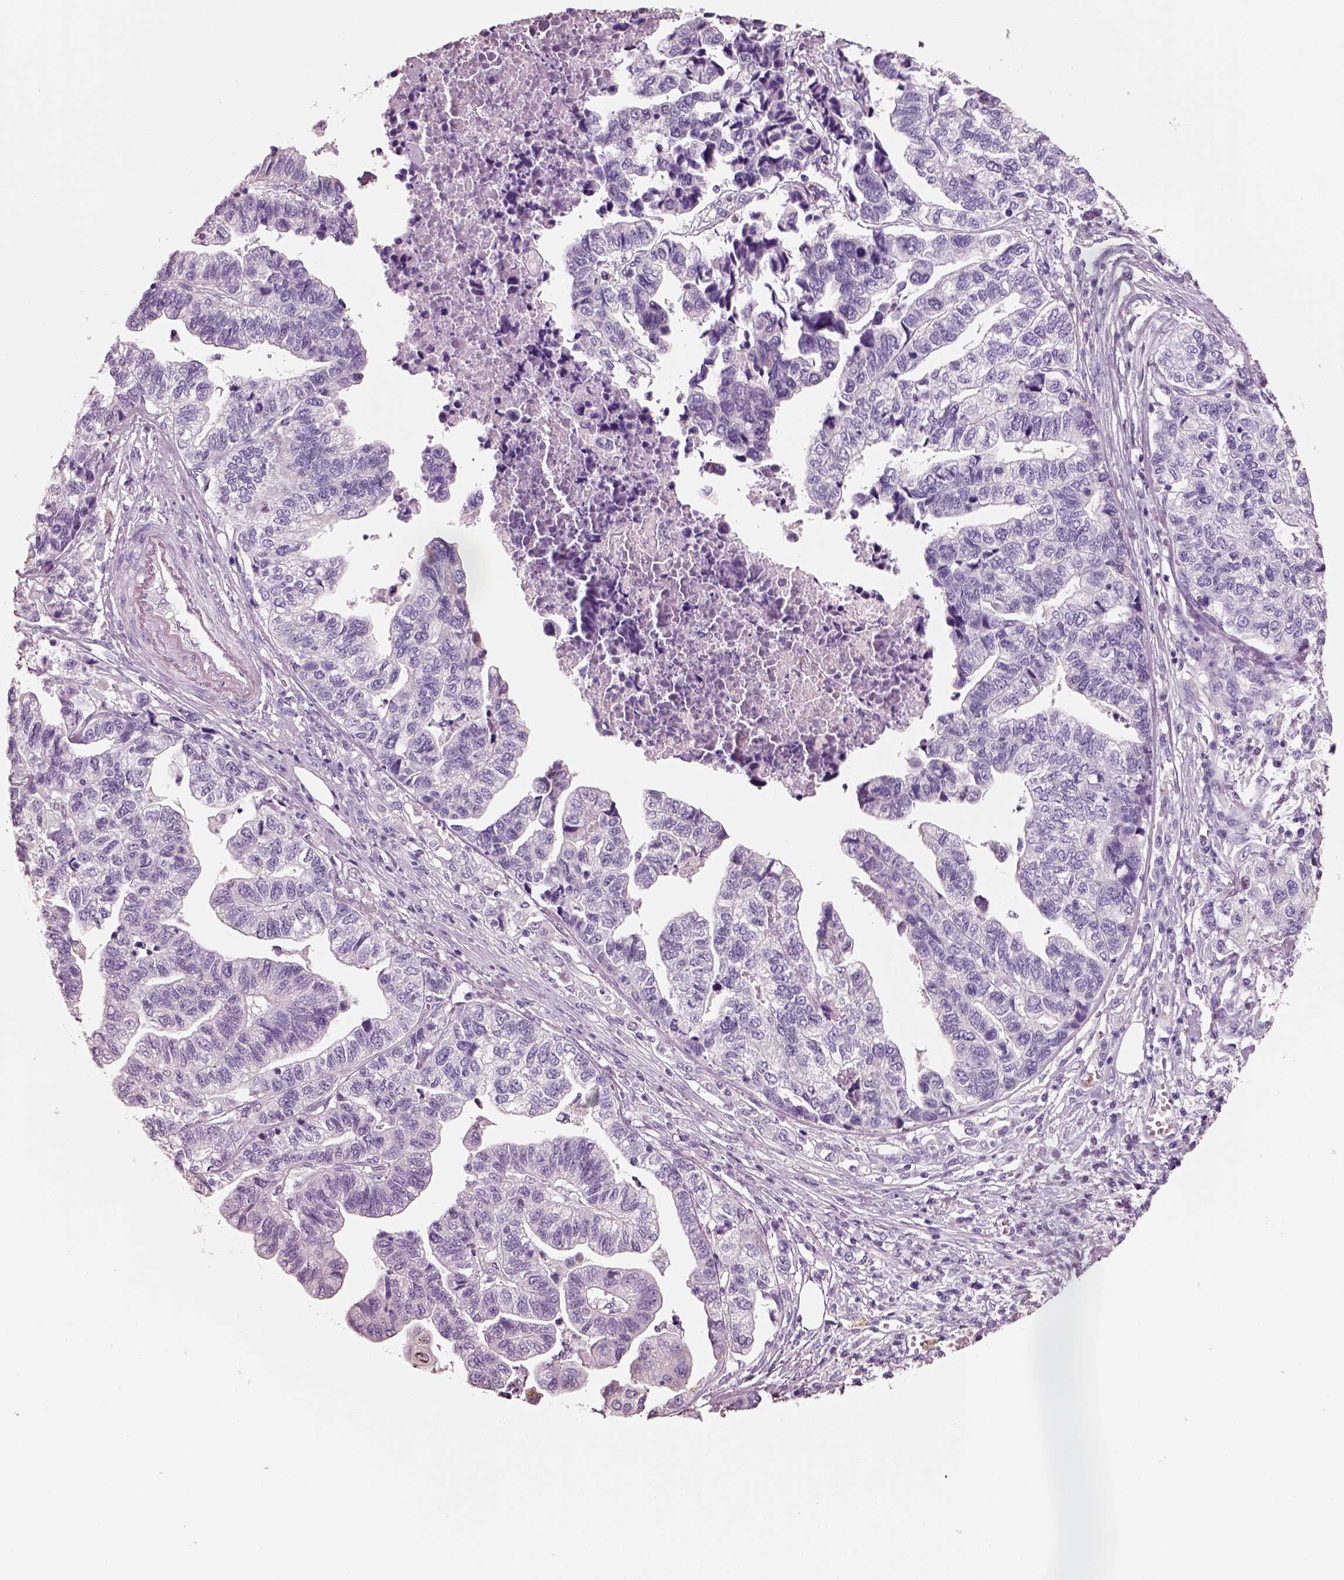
{"staining": {"intensity": "negative", "quantity": "none", "location": "none"}, "tissue": "stomach cancer", "cell_type": "Tumor cells", "image_type": "cancer", "snomed": [{"axis": "morphology", "description": "Adenocarcinoma, NOS"}, {"axis": "topography", "description": "Stomach, upper"}], "caption": "High magnification brightfield microscopy of stomach cancer (adenocarcinoma) stained with DAB (3,3'-diaminobenzidine) (brown) and counterstained with hematoxylin (blue): tumor cells show no significant positivity.", "gene": "PNOC", "patient": {"sex": "female", "age": 67}}